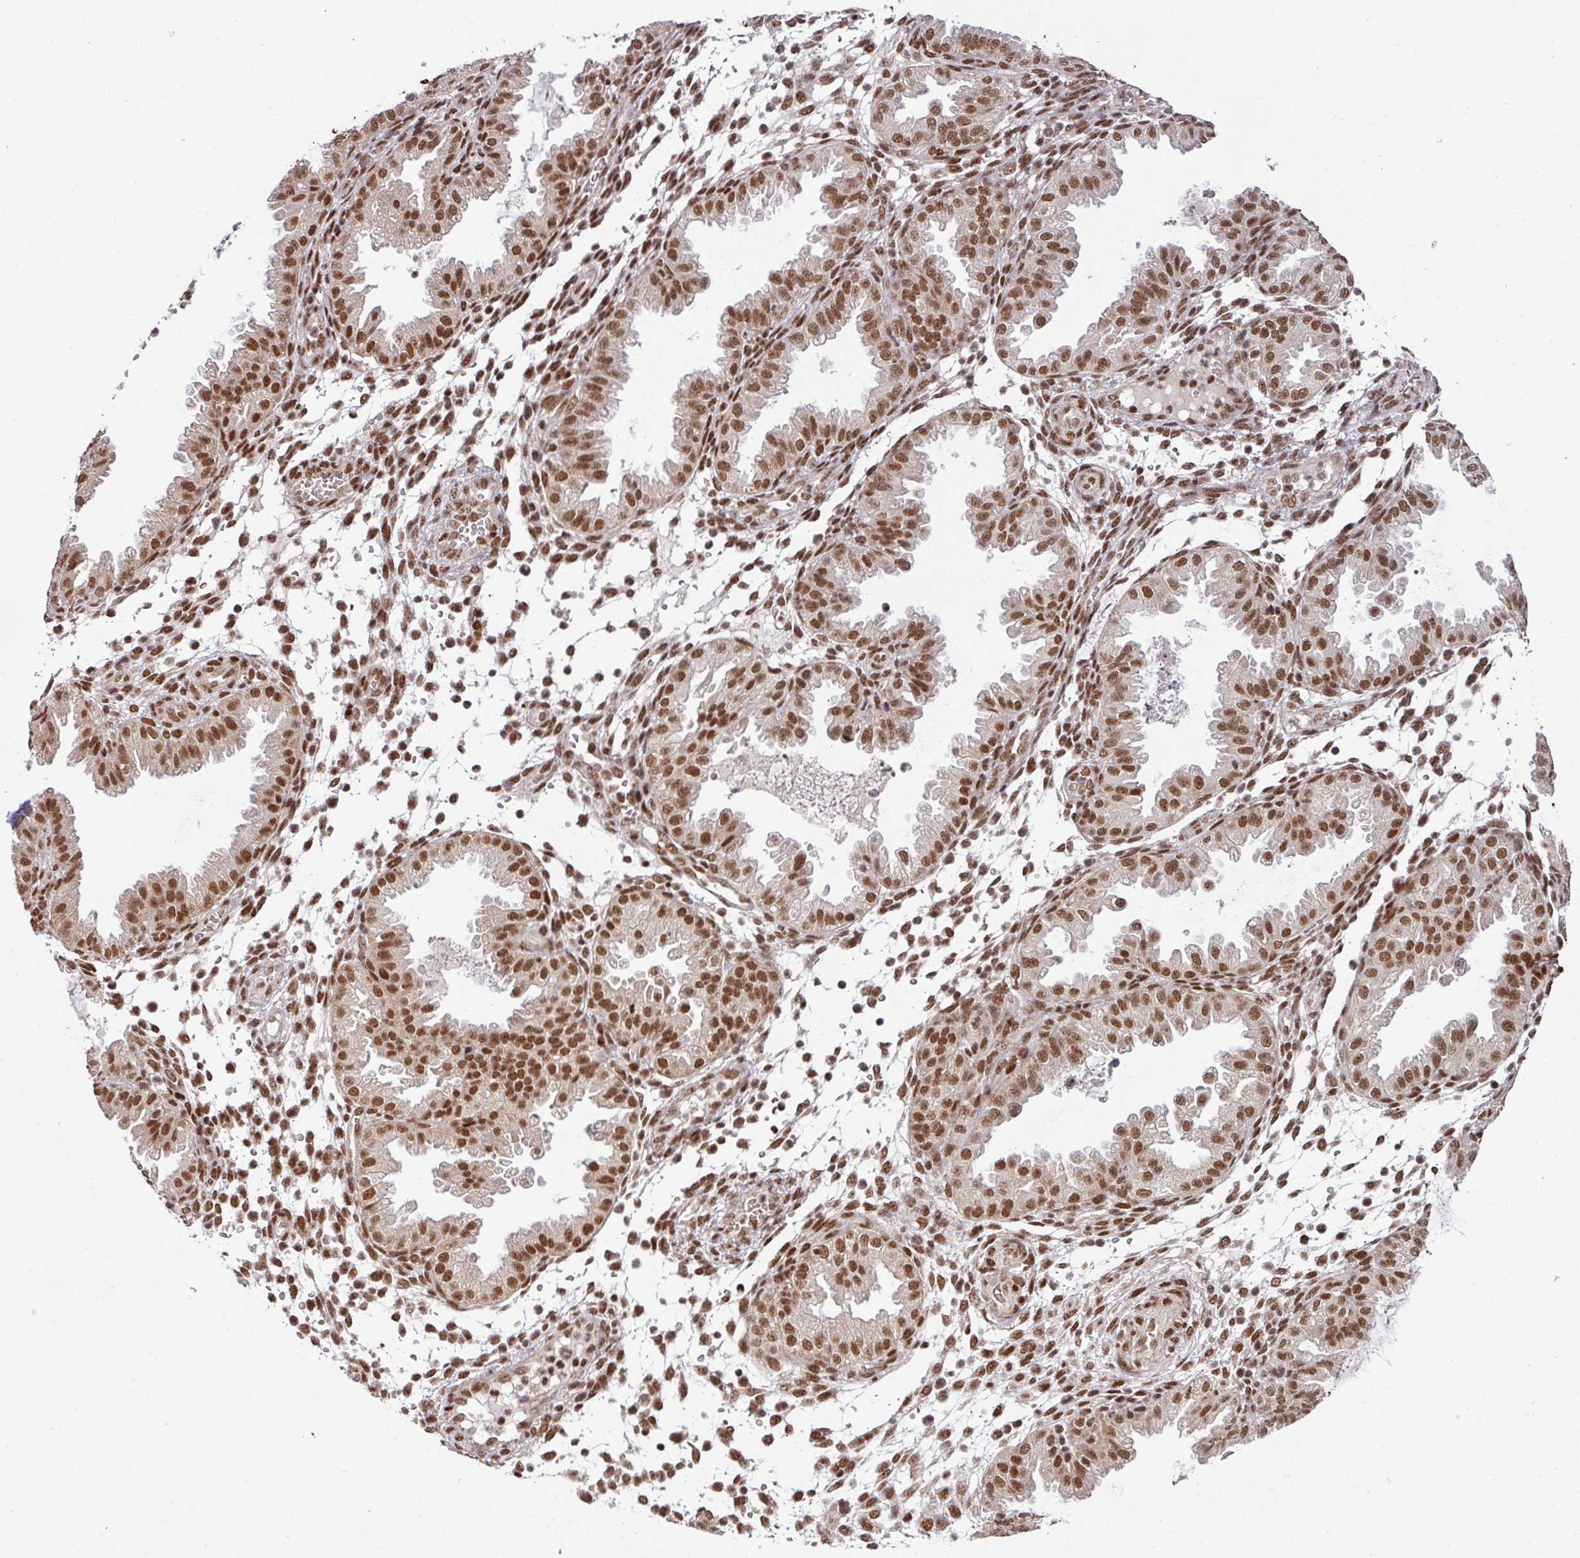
{"staining": {"intensity": "moderate", "quantity": ">75%", "location": "nuclear"}, "tissue": "endometrium", "cell_type": "Cells in endometrial stroma", "image_type": "normal", "snomed": [{"axis": "morphology", "description": "Normal tissue, NOS"}, {"axis": "topography", "description": "Endometrium"}], "caption": "Normal endometrium displays moderate nuclear expression in about >75% of cells in endometrial stroma, visualized by immunohistochemistry.", "gene": "PHF23", "patient": {"sex": "female", "age": 33}}